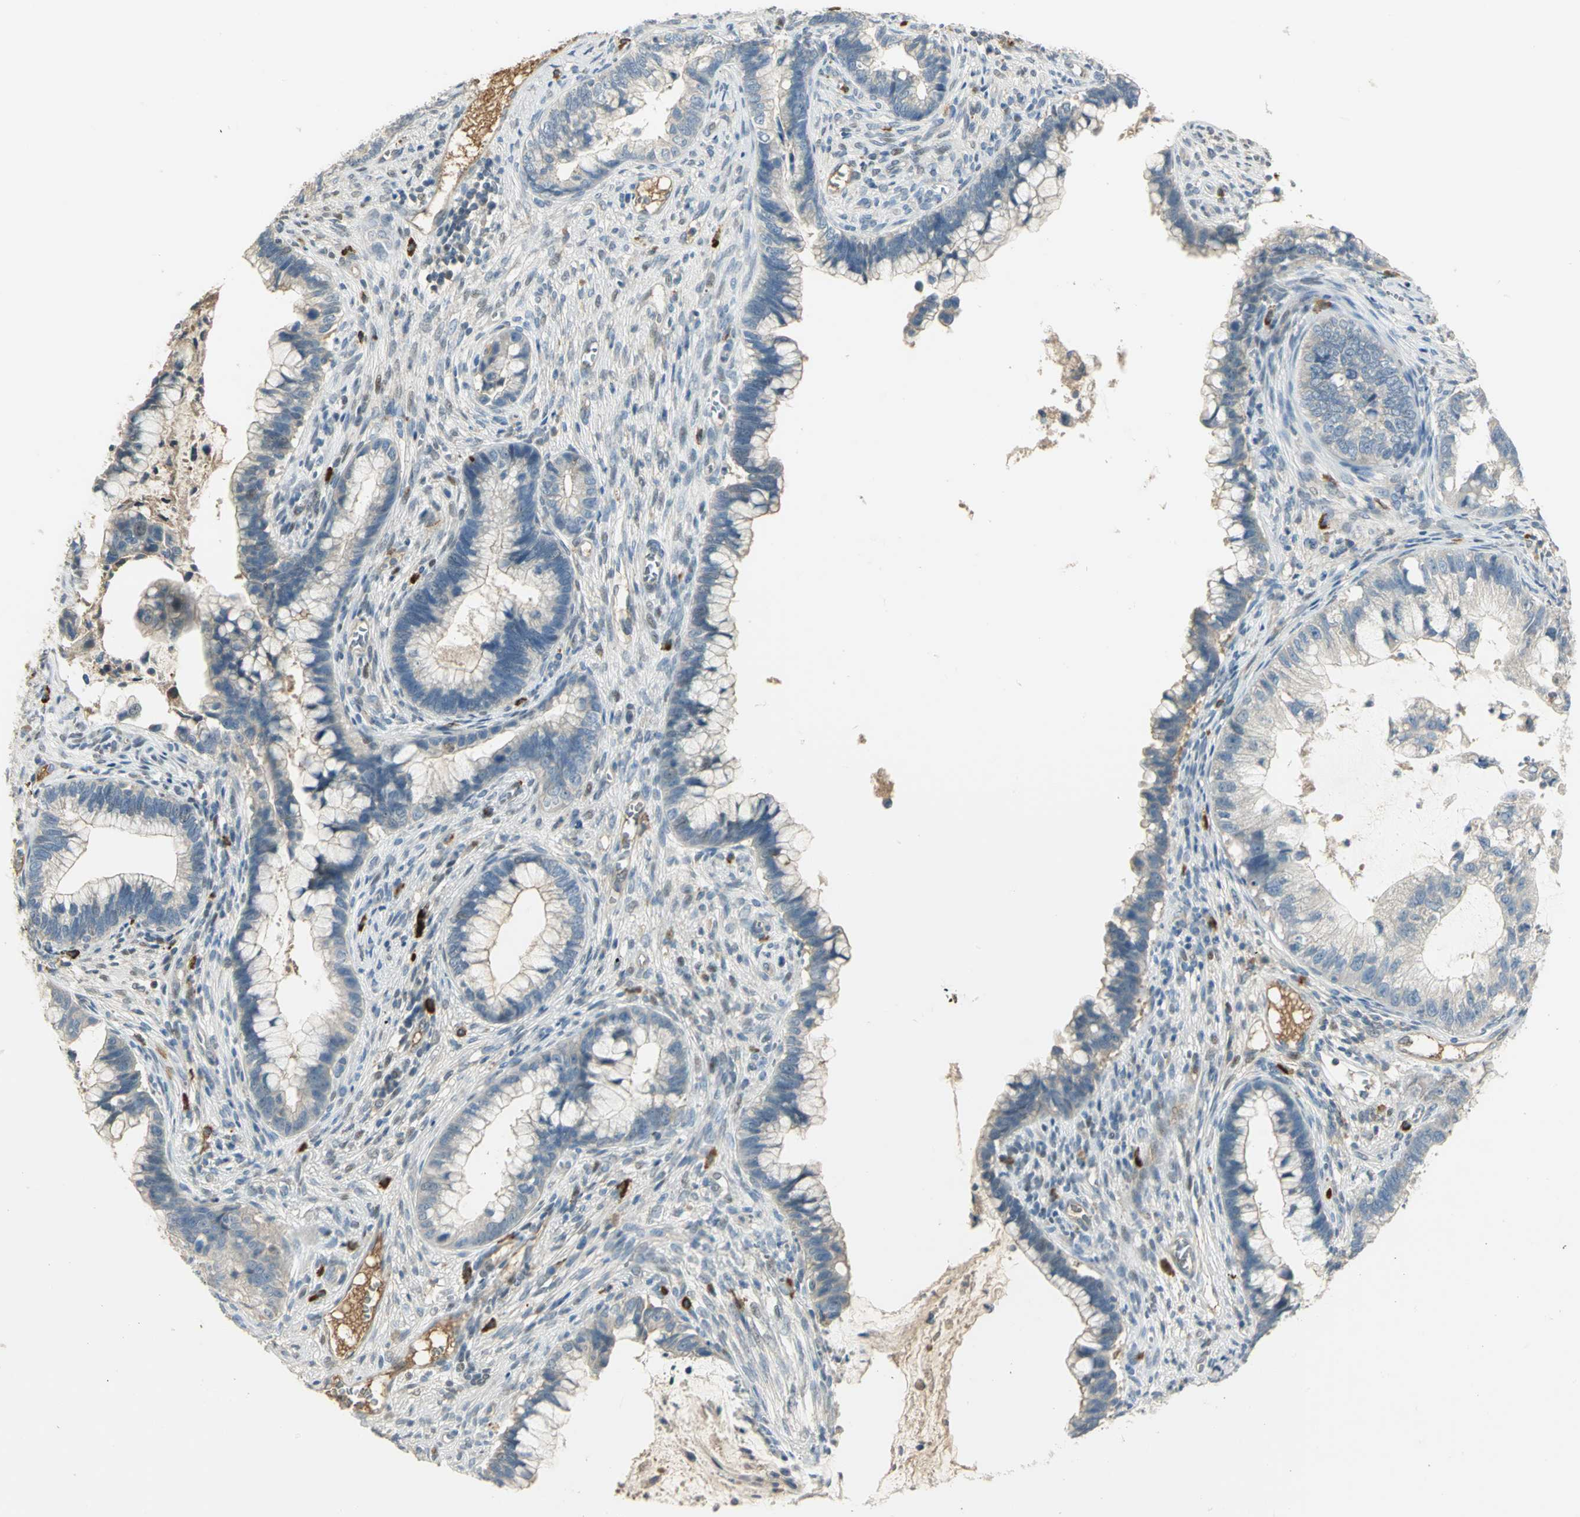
{"staining": {"intensity": "negative", "quantity": "none", "location": "none"}, "tissue": "cervical cancer", "cell_type": "Tumor cells", "image_type": "cancer", "snomed": [{"axis": "morphology", "description": "Adenocarcinoma, NOS"}, {"axis": "topography", "description": "Cervix"}], "caption": "The photomicrograph displays no significant staining in tumor cells of adenocarcinoma (cervical).", "gene": "PROC", "patient": {"sex": "female", "age": 44}}